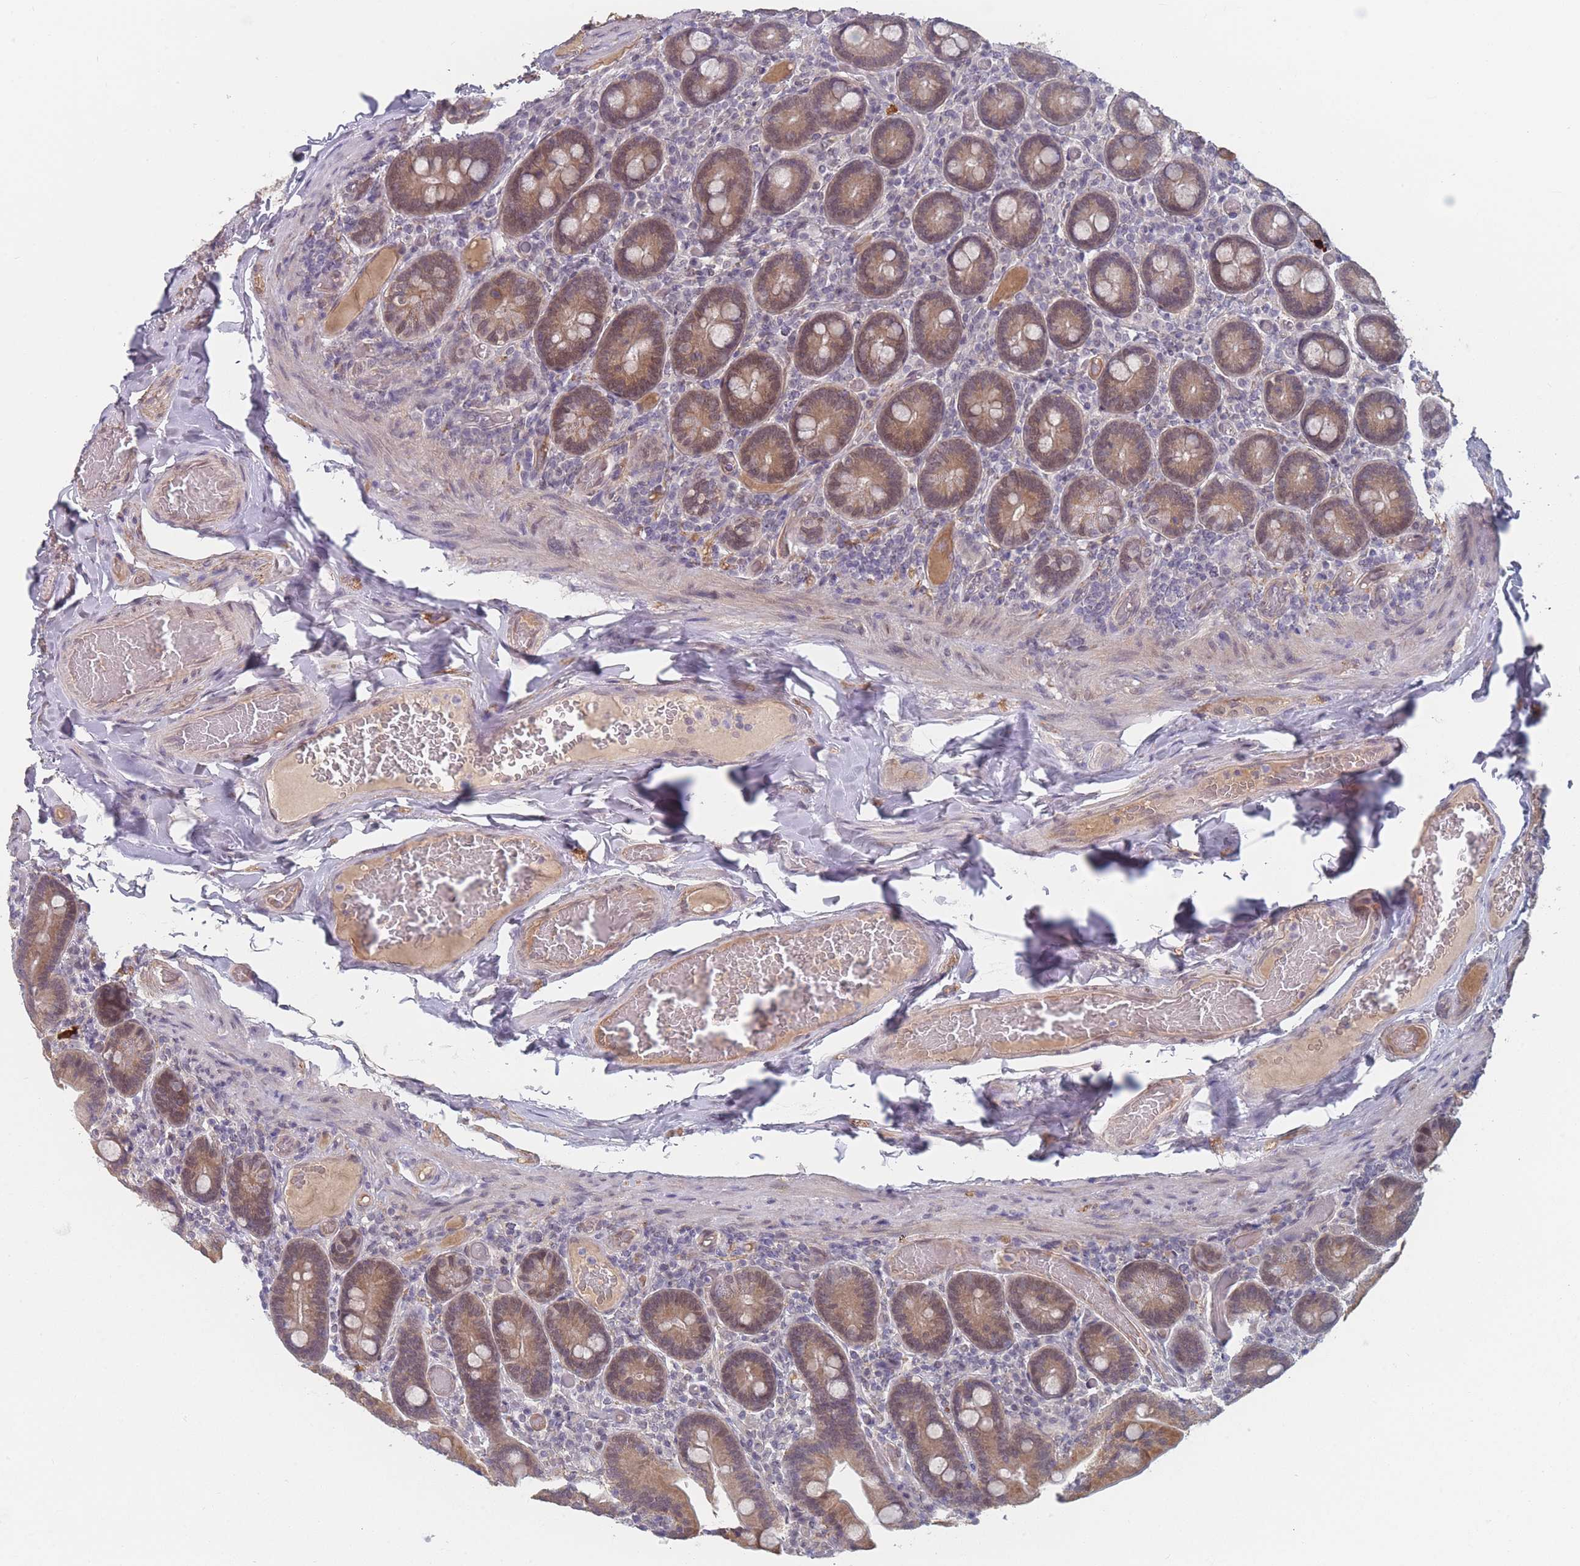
{"staining": {"intensity": "moderate", "quantity": ">75%", "location": "cytoplasmic/membranous,nuclear"}, "tissue": "duodenum", "cell_type": "Glandular cells", "image_type": "normal", "snomed": [{"axis": "morphology", "description": "Normal tissue, NOS"}, {"axis": "topography", "description": "Duodenum"}], "caption": "The micrograph displays immunohistochemical staining of normal duodenum. There is moderate cytoplasmic/membranous,nuclear staining is present in about >75% of glandular cells. (IHC, brightfield microscopy, high magnification).", "gene": "ANKRD10", "patient": {"sex": "female", "age": 62}}